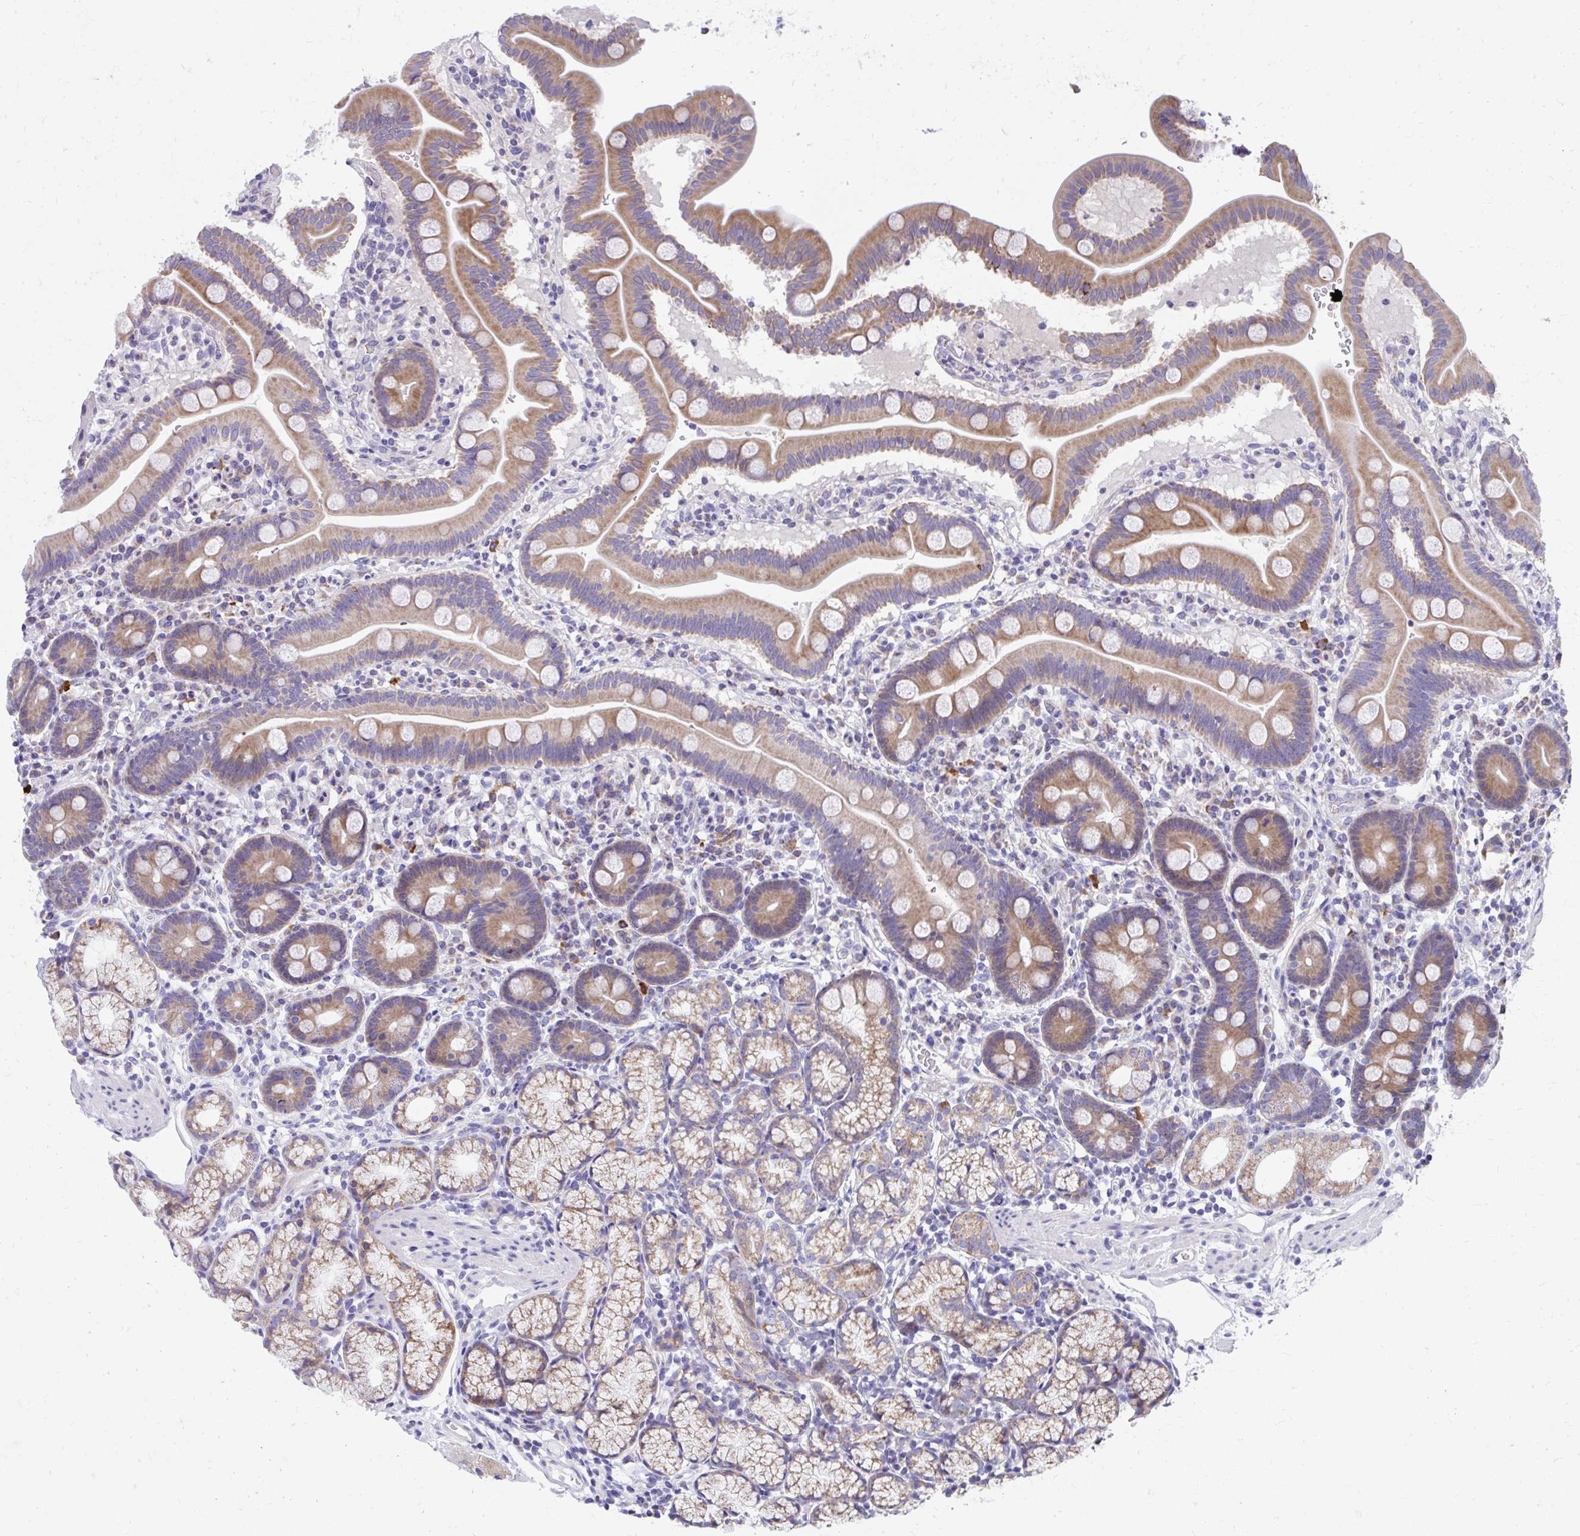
{"staining": {"intensity": "moderate", "quantity": ">75%", "location": "cytoplasmic/membranous"}, "tissue": "duodenum", "cell_type": "Glandular cells", "image_type": "normal", "snomed": [{"axis": "morphology", "description": "Normal tissue, NOS"}, {"axis": "topography", "description": "Duodenum"}], "caption": "Glandular cells show medium levels of moderate cytoplasmic/membranous positivity in approximately >75% of cells in benign human duodenum. (brown staining indicates protein expression, while blue staining denotes nuclei).", "gene": "IL37", "patient": {"sex": "male", "age": 59}}